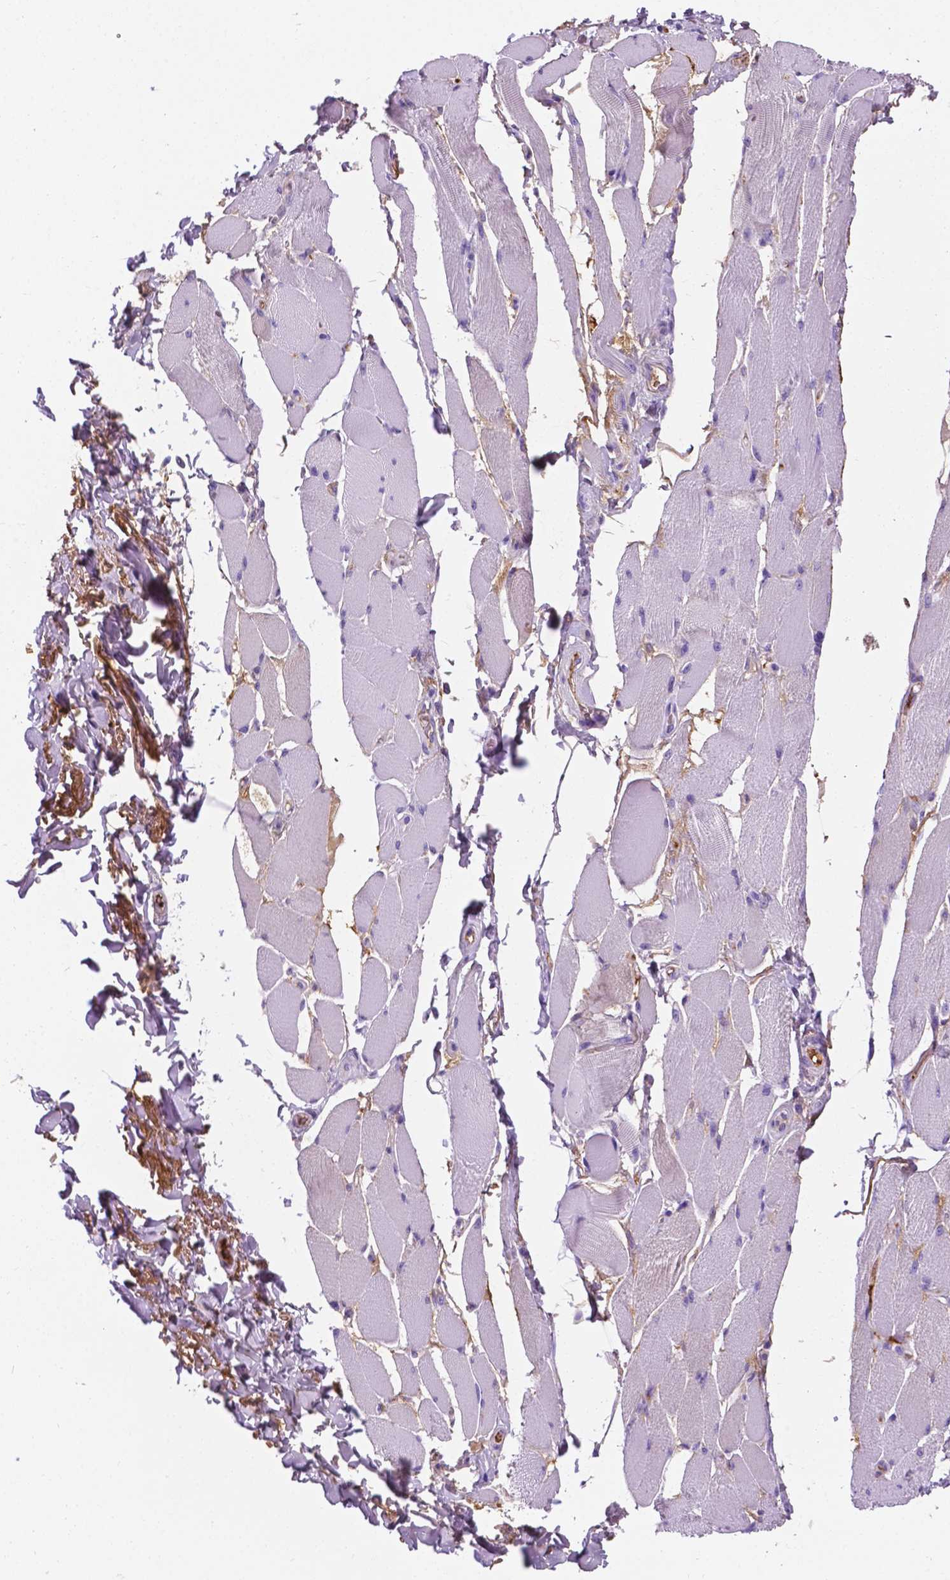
{"staining": {"intensity": "negative", "quantity": "none", "location": "none"}, "tissue": "skeletal muscle", "cell_type": "Myocytes", "image_type": "normal", "snomed": [{"axis": "morphology", "description": "Normal tissue, NOS"}, {"axis": "topography", "description": "Skeletal muscle"}, {"axis": "topography", "description": "Anal"}, {"axis": "topography", "description": "Peripheral nerve tissue"}], "caption": "Protein analysis of unremarkable skeletal muscle exhibits no significant expression in myocytes. (Immunohistochemistry (ihc), brightfield microscopy, high magnification).", "gene": "APOE", "patient": {"sex": "male", "age": 53}}